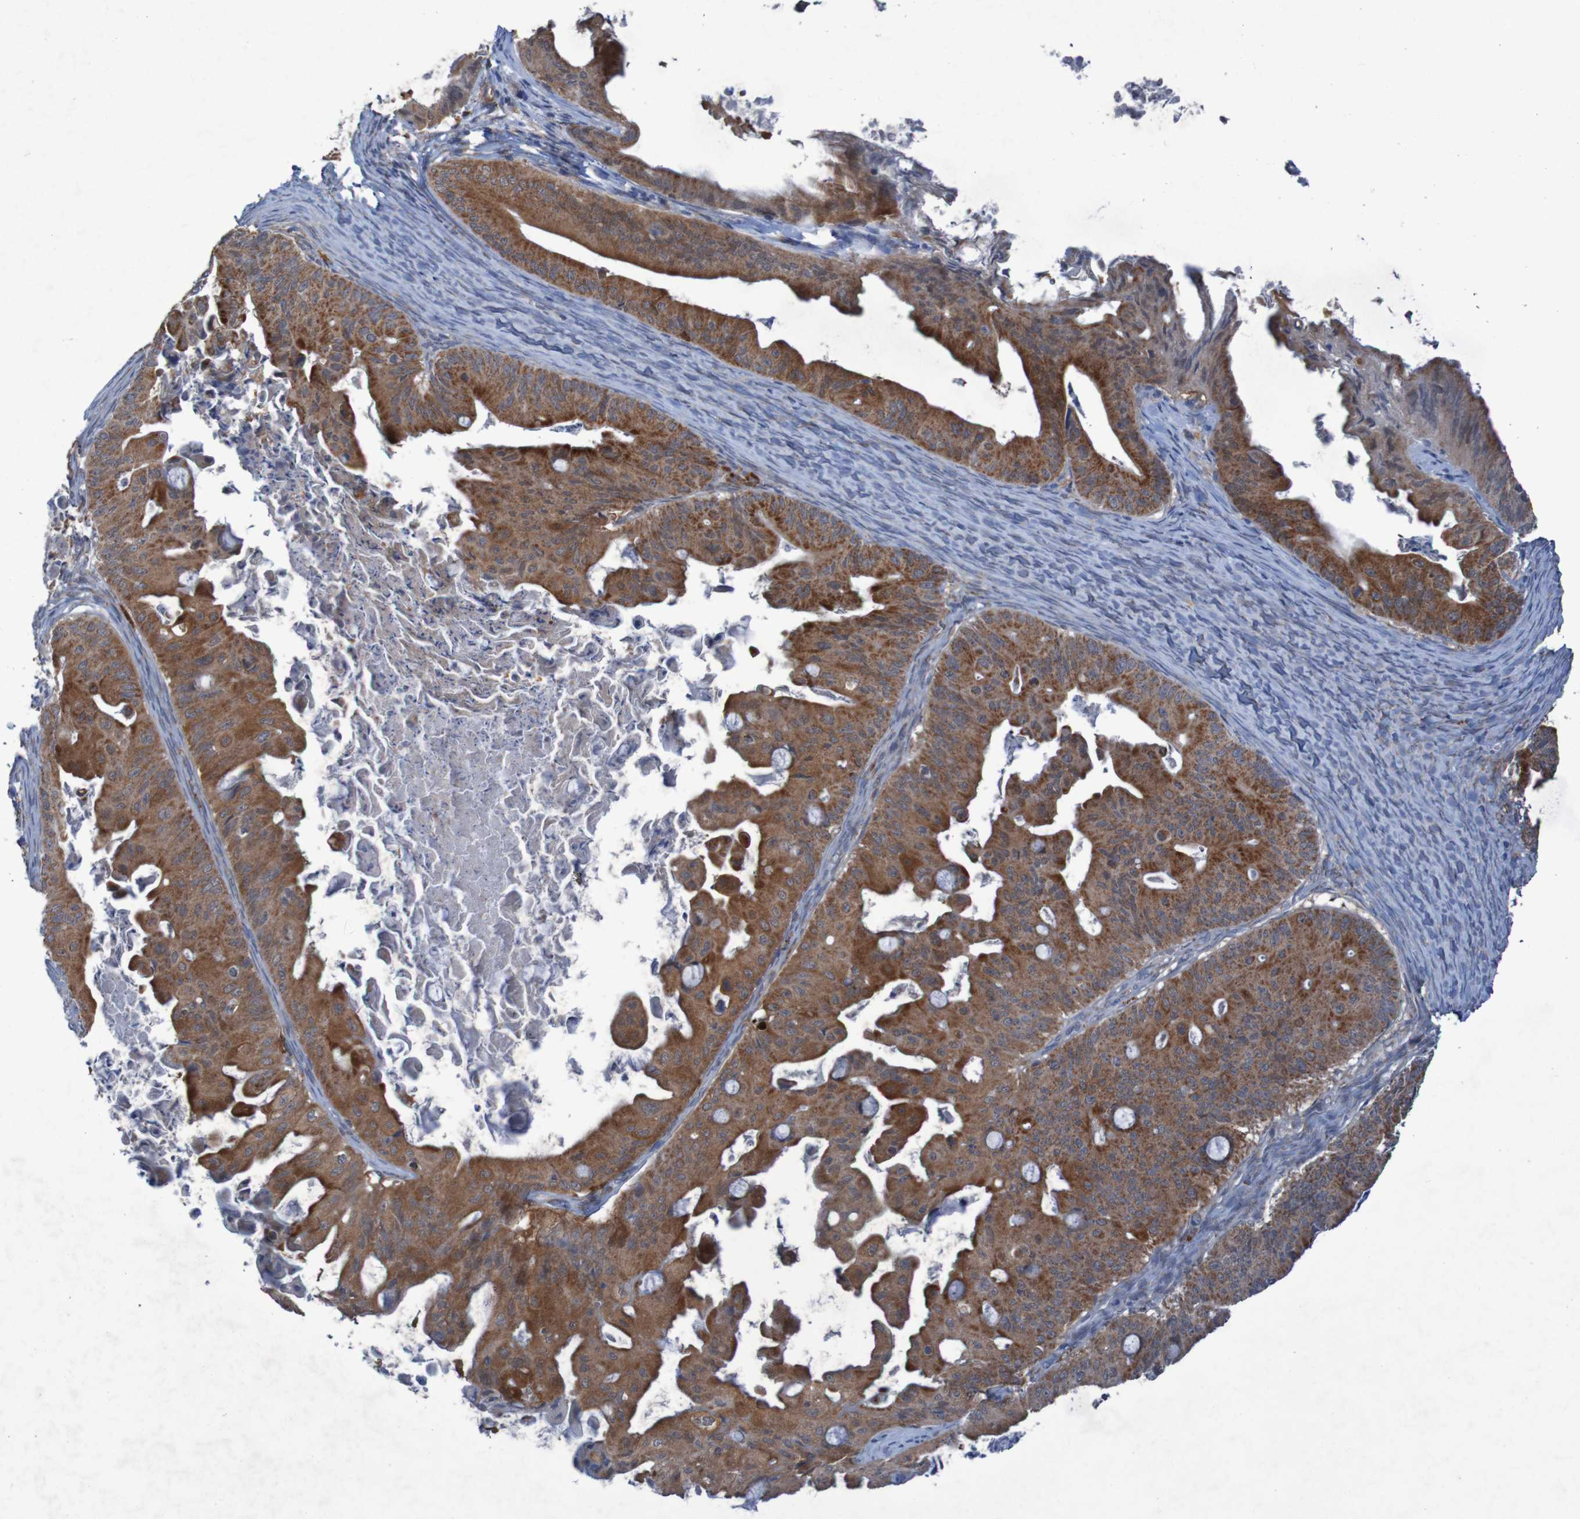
{"staining": {"intensity": "moderate", "quantity": ">75%", "location": "cytoplasmic/membranous"}, "tissue": "ovarian cancer", "cell_type": "Tumor cells", "image_type": "cancer", "snomed": [{"axis": "morphology", "description": "Cystadenocarcinoma, mucinous, NOS"}, {"axis": "topography", "description": "Ovary"}], "caption": "Ovarian mucinous cystadenocarcinoma tissue exhibits moderate cytoplasmic/membranous positivity in about >75% of tumor cells", "gene": "CCDC51", "patient": {"sex": "female", "age": 37}}